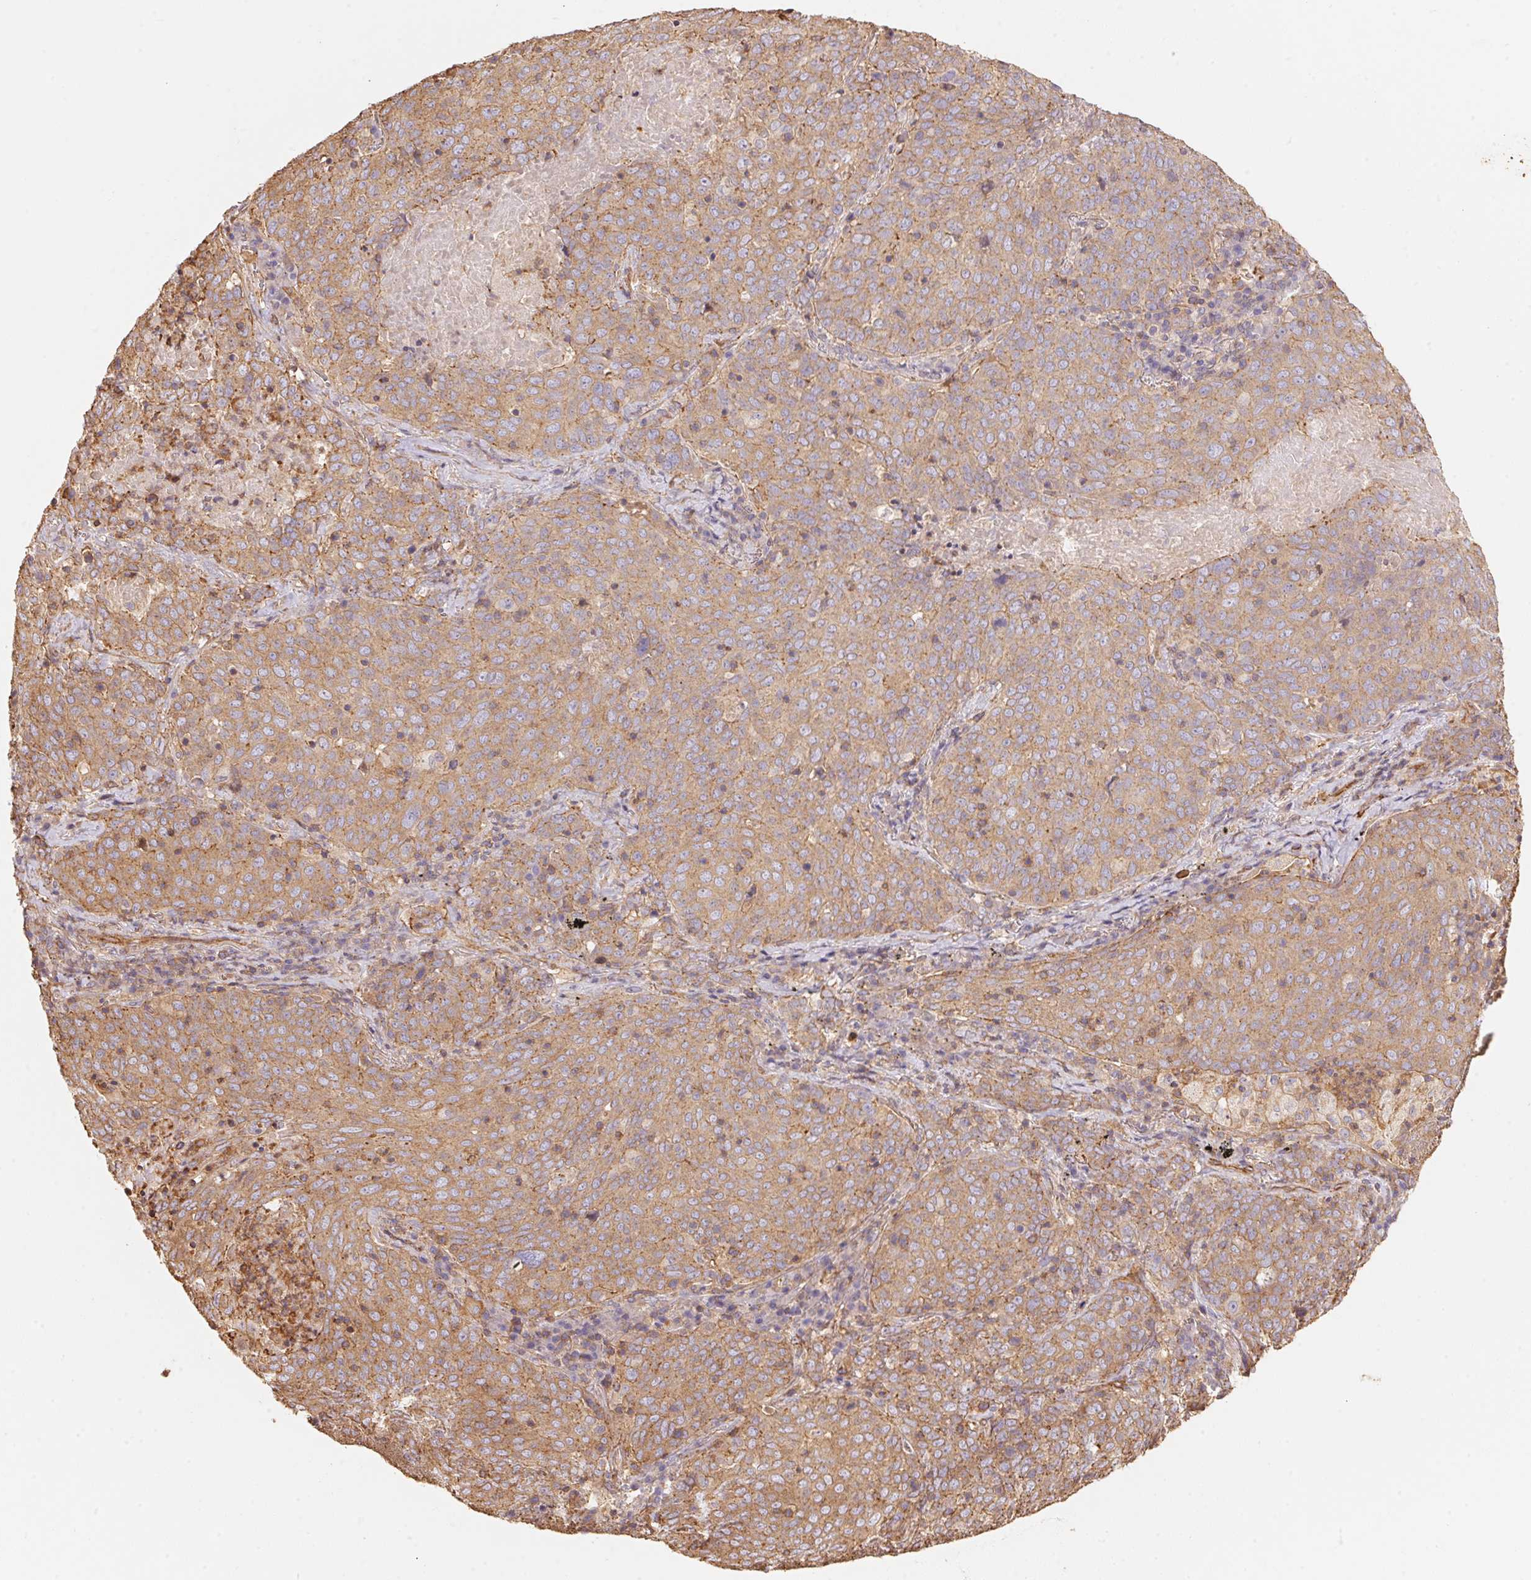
{"staining": {"intensity": "weak", "quantity": "25%-75%", "location": "cytoplasmic/membranous"}, "tissue": "lung cancer", "cell_type": "Tumor cells", "image_type": "cancer", "snomed": [{"axis": "morphology", "description": "Squamous cell carcinoma, NOS"}, {"axis": "topography", "description": "Lung"}], "caption": "Lung cancer stained with a brown dye demonstrates weak cytoplasmic/membranous positive expression in about 25%-75% of tumor cells.", "gene": "FRAS1", "patient": {"sex": "male", "age": 82}}